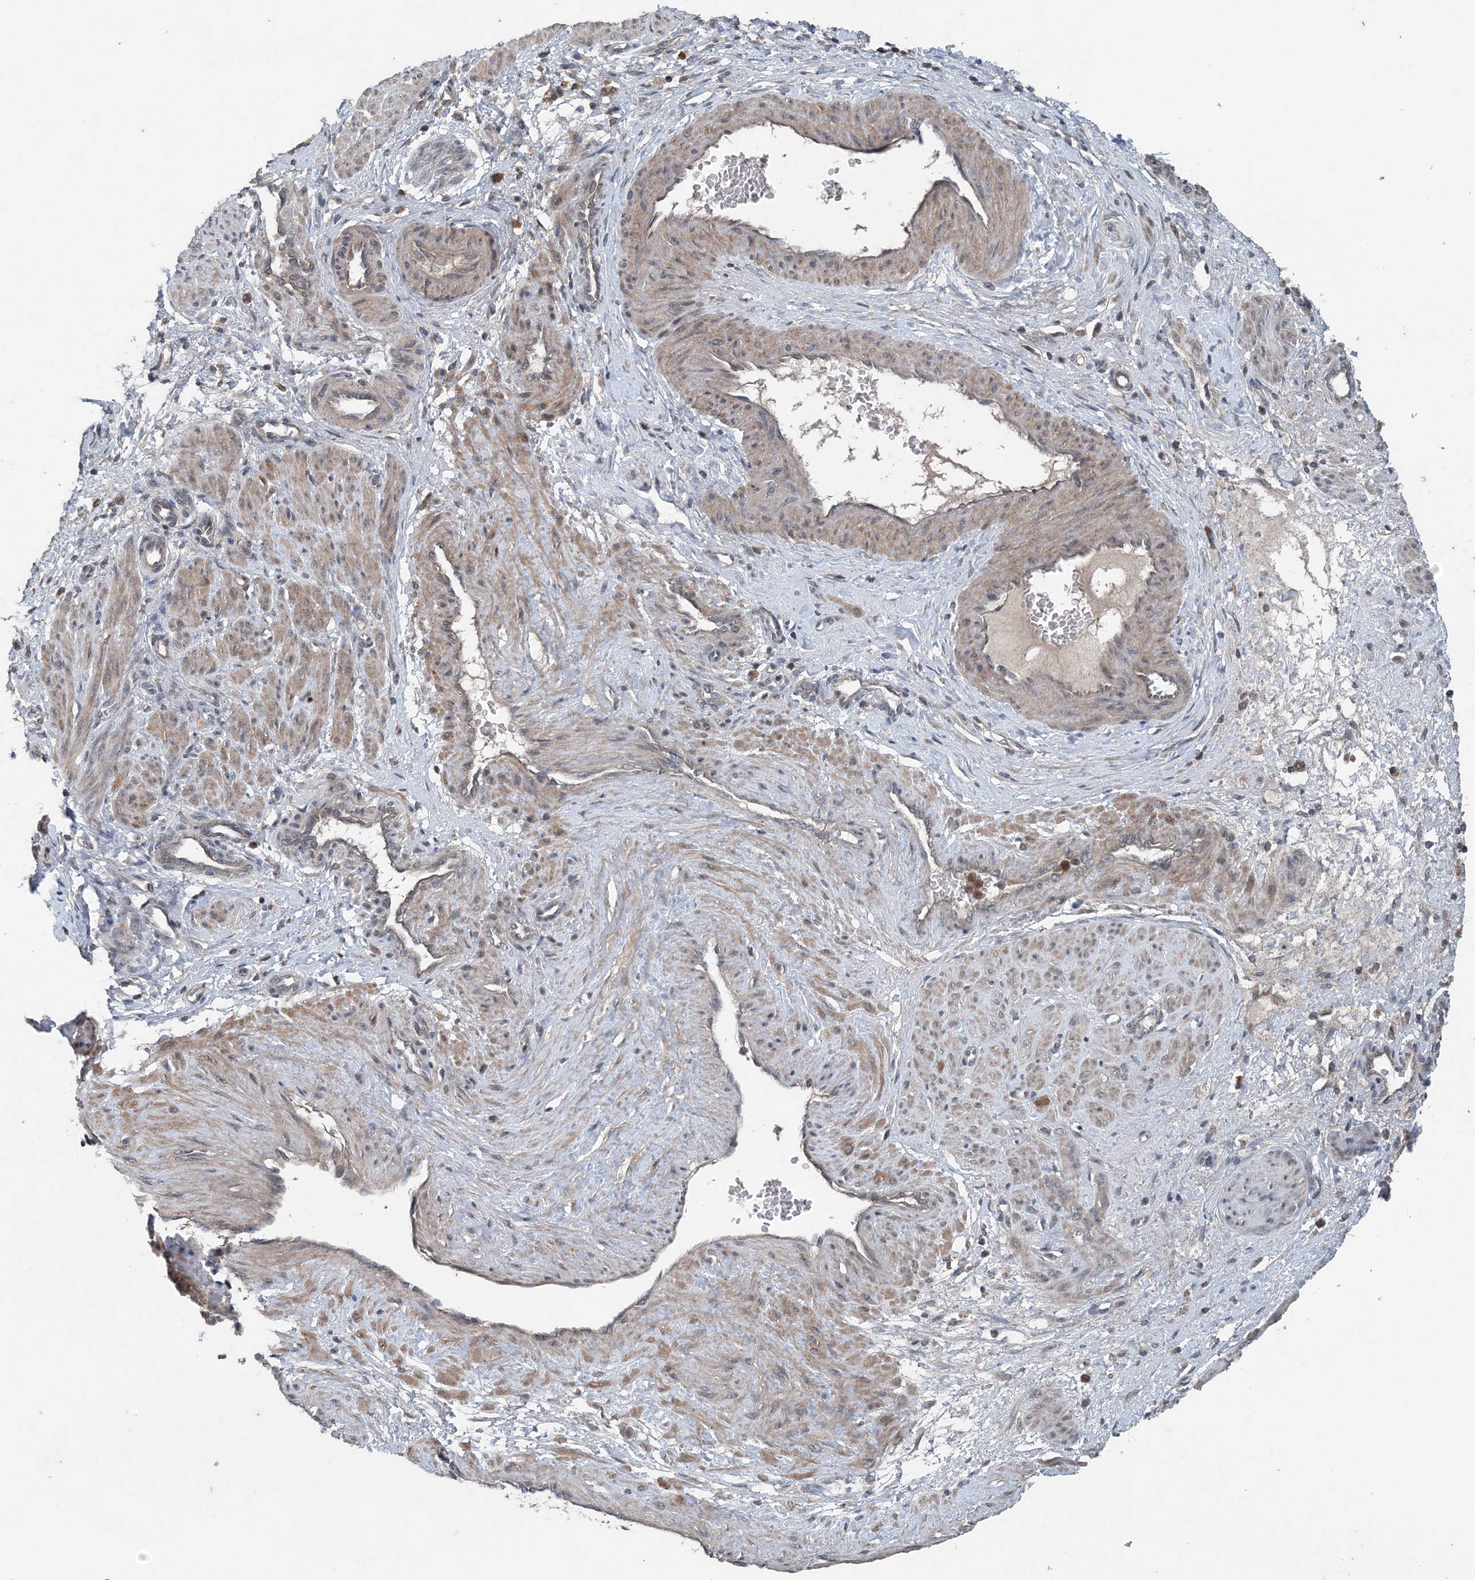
{"staining": {"intensity": "moderate", "quantity": ">75%", "location": "cytoplasmic/membranous"}, "tissue": "smooth muscle", "cell_type": "Smooth muscle cells", "image_type": "normal", "snomed": [{"axis": "morphology", "description": "Normal tissue, NOS"}, {"axis": "topography", "description": "Endometrium"}], "caption": "An image of human smooth muscle stained for a protein reveals moderate cytoplasmic/membranous brown staining in smooth muscle cells. The staining was performed using DAB, with brown indicating positive protein expression. Nuclei are stained blue with hematoxylin.", "gene": "MYO9B", "patient": {"sex": "female", "age": 33}}